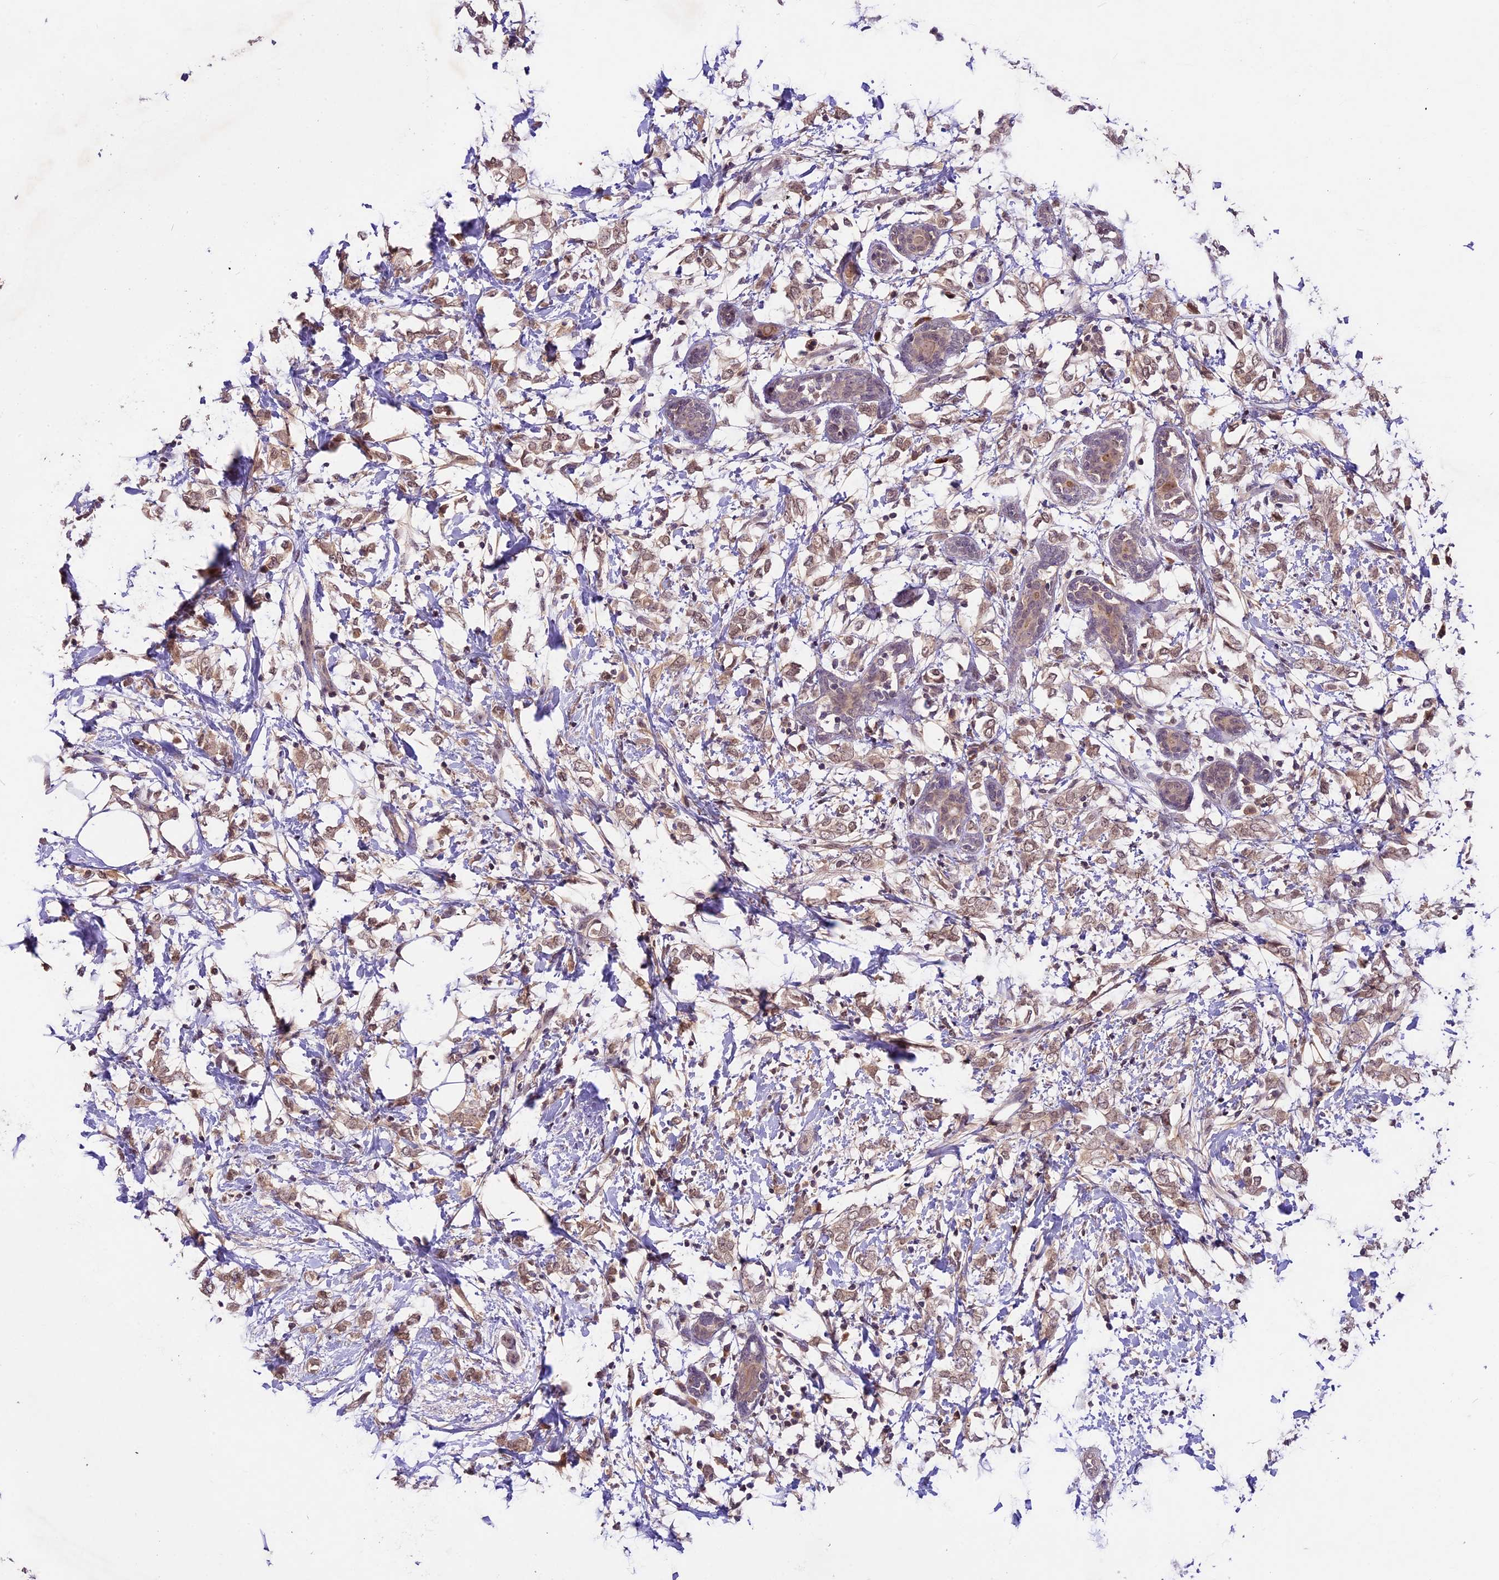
{"staining": {"intensity": "weak", "quantity": ">75%", "location": "cytoplasmic/membranous,nuclear"}, "tissue": "breast cancer", "cell_type": "Tumor cells", "image_type": "cancer", "snomed": [{"axis": "morphology", "description": "Normal tissue, NOS"}, {"axis": "morphology", "description": "Lobular carcinoma"}, {"axis": "topography", "description": "Breast"}], "caption": "About >75% of tumor cells in human breast cancer reveal weak cytoplasmic/membranous and nuclear protein expression as visualized by brown immunohistochemical staining.", "gene": "ATP10A", "patient": {"sex": "female", "age": 47}}